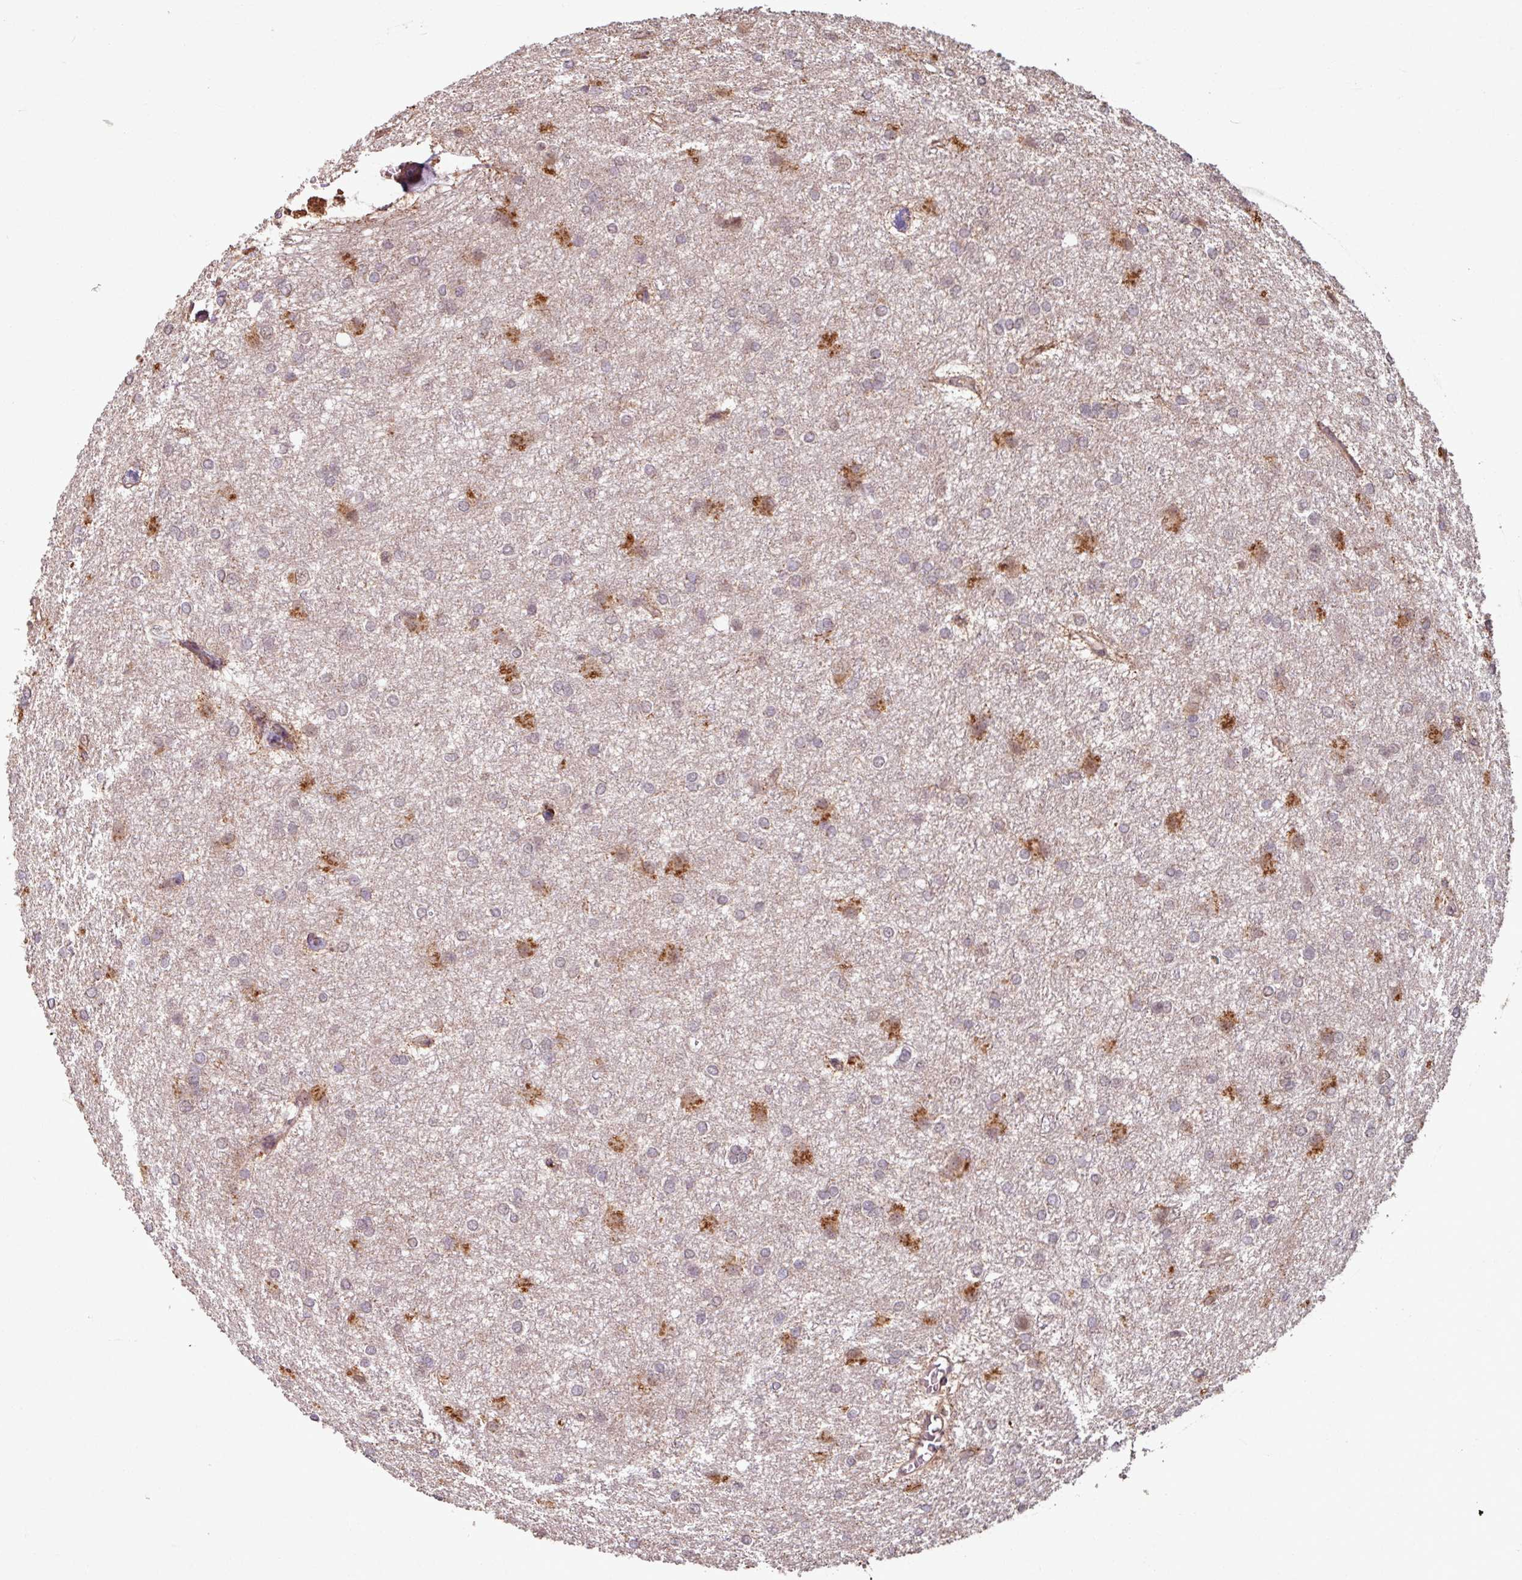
{"staining": {"intensity": "weak", "quantity": "25%-75%", "location": "nuclear"}, "tissue": "glioma", "cell_type": "Tumor cells", "image_type": "cancer", "snomed": [{"axis": "morphology", "description": "Glioma, malignant, High grade"}, {"axis": "topography", "description": "Brain"}], "caption": "A photomicrograph of glioma stained for a protein shows weak nuclear brown staining in tumor cells.", "gene": "OR6B1", "patient": {"sex": "female", "age": 50}}